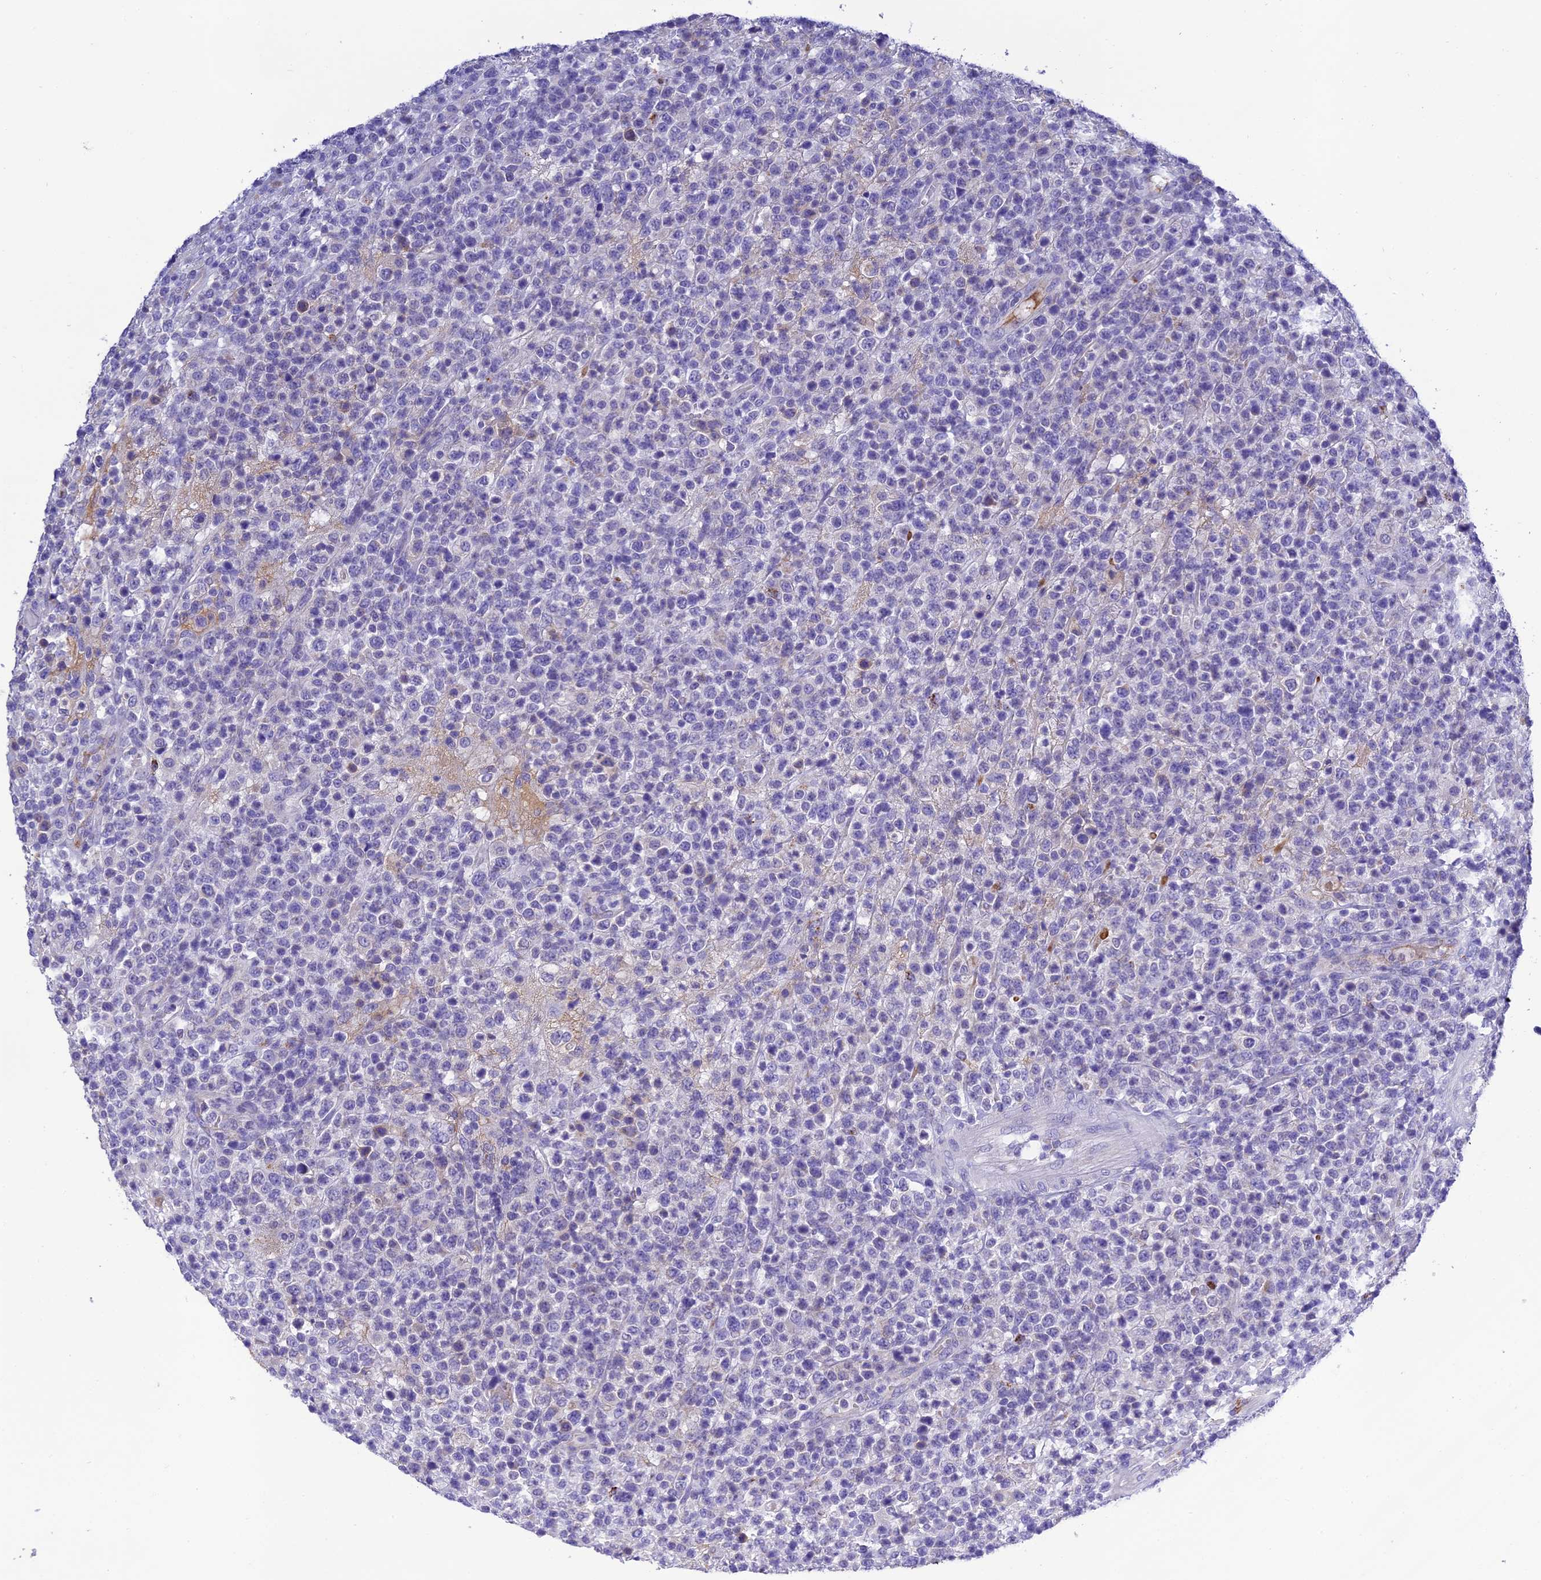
{"staining": {"intensity": "negative", "quantity": "none", "location": "none"}, "tissue": "lymphoma", "cell_type": "Tumor cells", "image_type": "cancer", "snomed": [{"axis": "morphology", "description": "Malignant lymphoma, non-Hodgkin's type, High grade"}, {"axis": "topography", "description": "Colon"}], "caption": "Tumor cells show no significant protein expression in lymphoma. (Brightfield microscopy of DAB immunohistochemistry (IHC) at high magnification).", "gene": "MS4A5", "patient": {"sex": "female", "age": 53}}